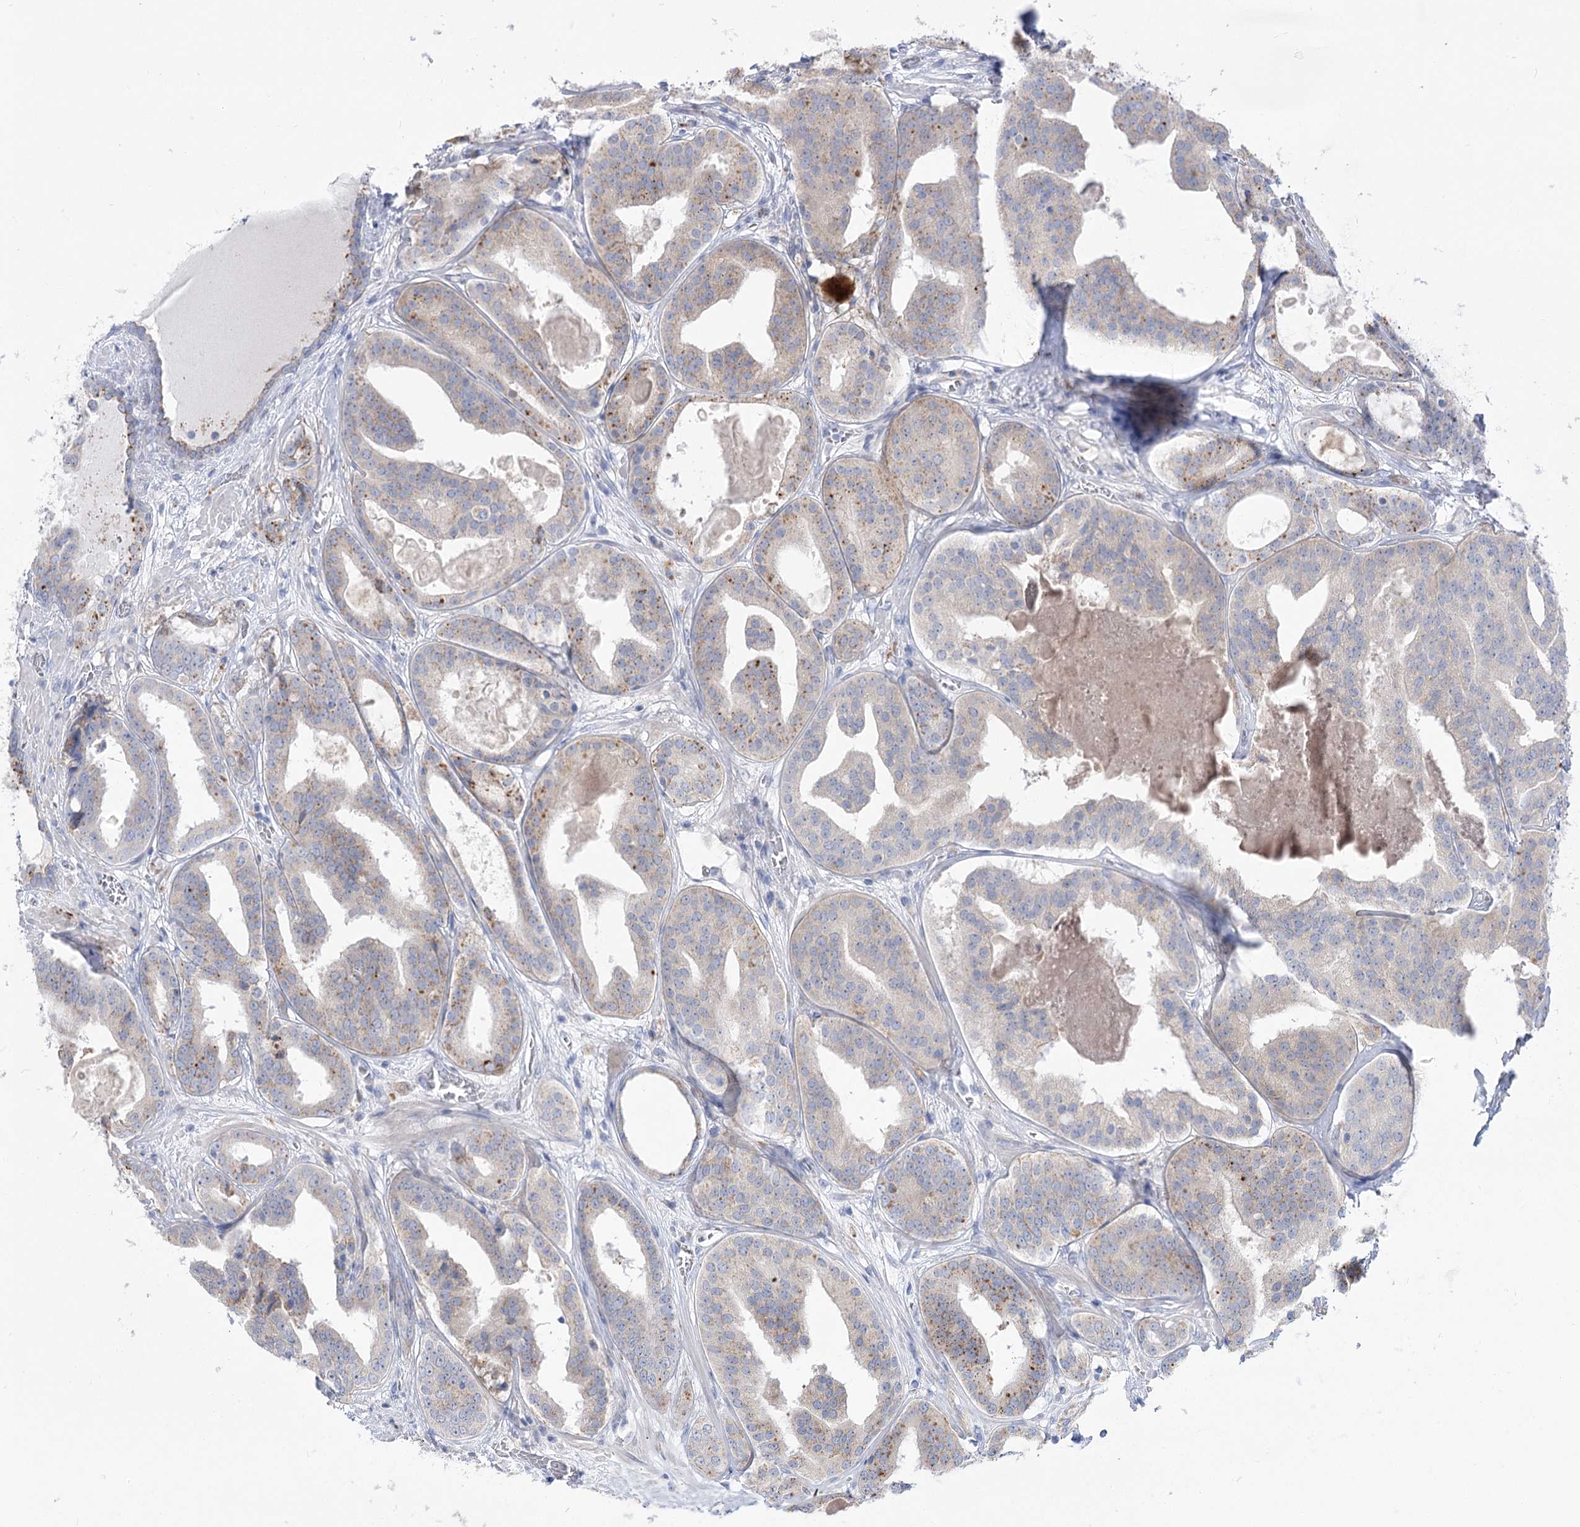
{"staining": {"intensity": "moderate", "quantity": "<25%", "location": "cytoplasmic/membranous"}, "tissue": "prostate cancer", "cell_type": "Tumor cells", "image_type": "cancer", "snomed": [{"axis": "morphology", "description": "Adenocarcinoma, High grade"}, {"axis": "topography", "description": "Prostate"}], "caption": "Prostate cancer stained for a protein (brown) shows moderate cytoplasmic/membranous positive expression in about <25% of tumor cells.", "gene": "SIAE", "patient": {"sex": "male", "age": 57}}